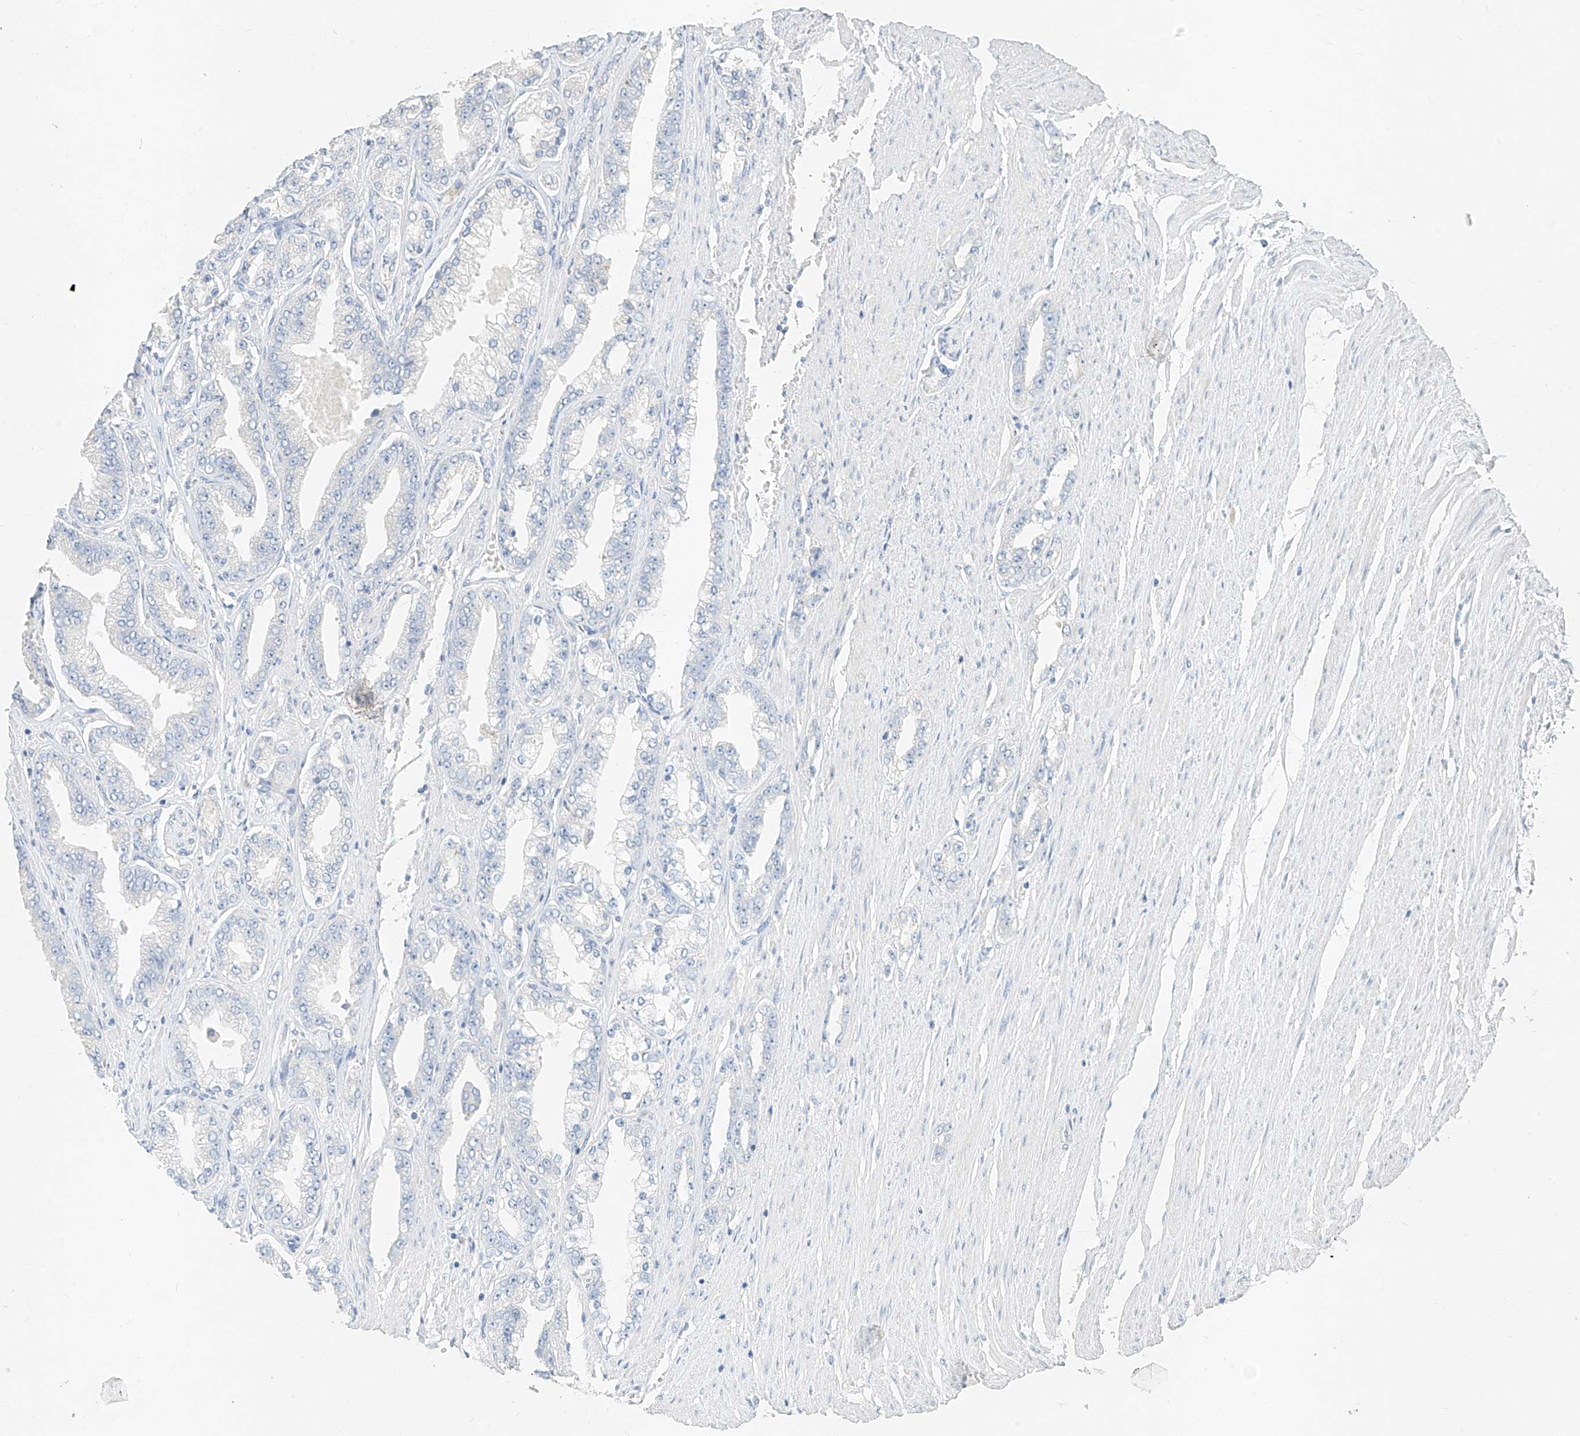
{"staining": {"intensity": "negative", "quantity": "none", "location": "none"}, "tissue": "prostate cancer", "cell_type": "Tumor cells", "image_type": "cancer", "snomed": [{"axis": "morphology", "description": "Adenocarcinoma, High grade"}, {"axis": "topography", "description": "Prostate"}], "caption": "DAB immunohistochemical staining of human prostate cancer displays no significant expression in tumor cells.", "gene": "ZZEF1", "patient": {"sex": "male", "age": 71}}